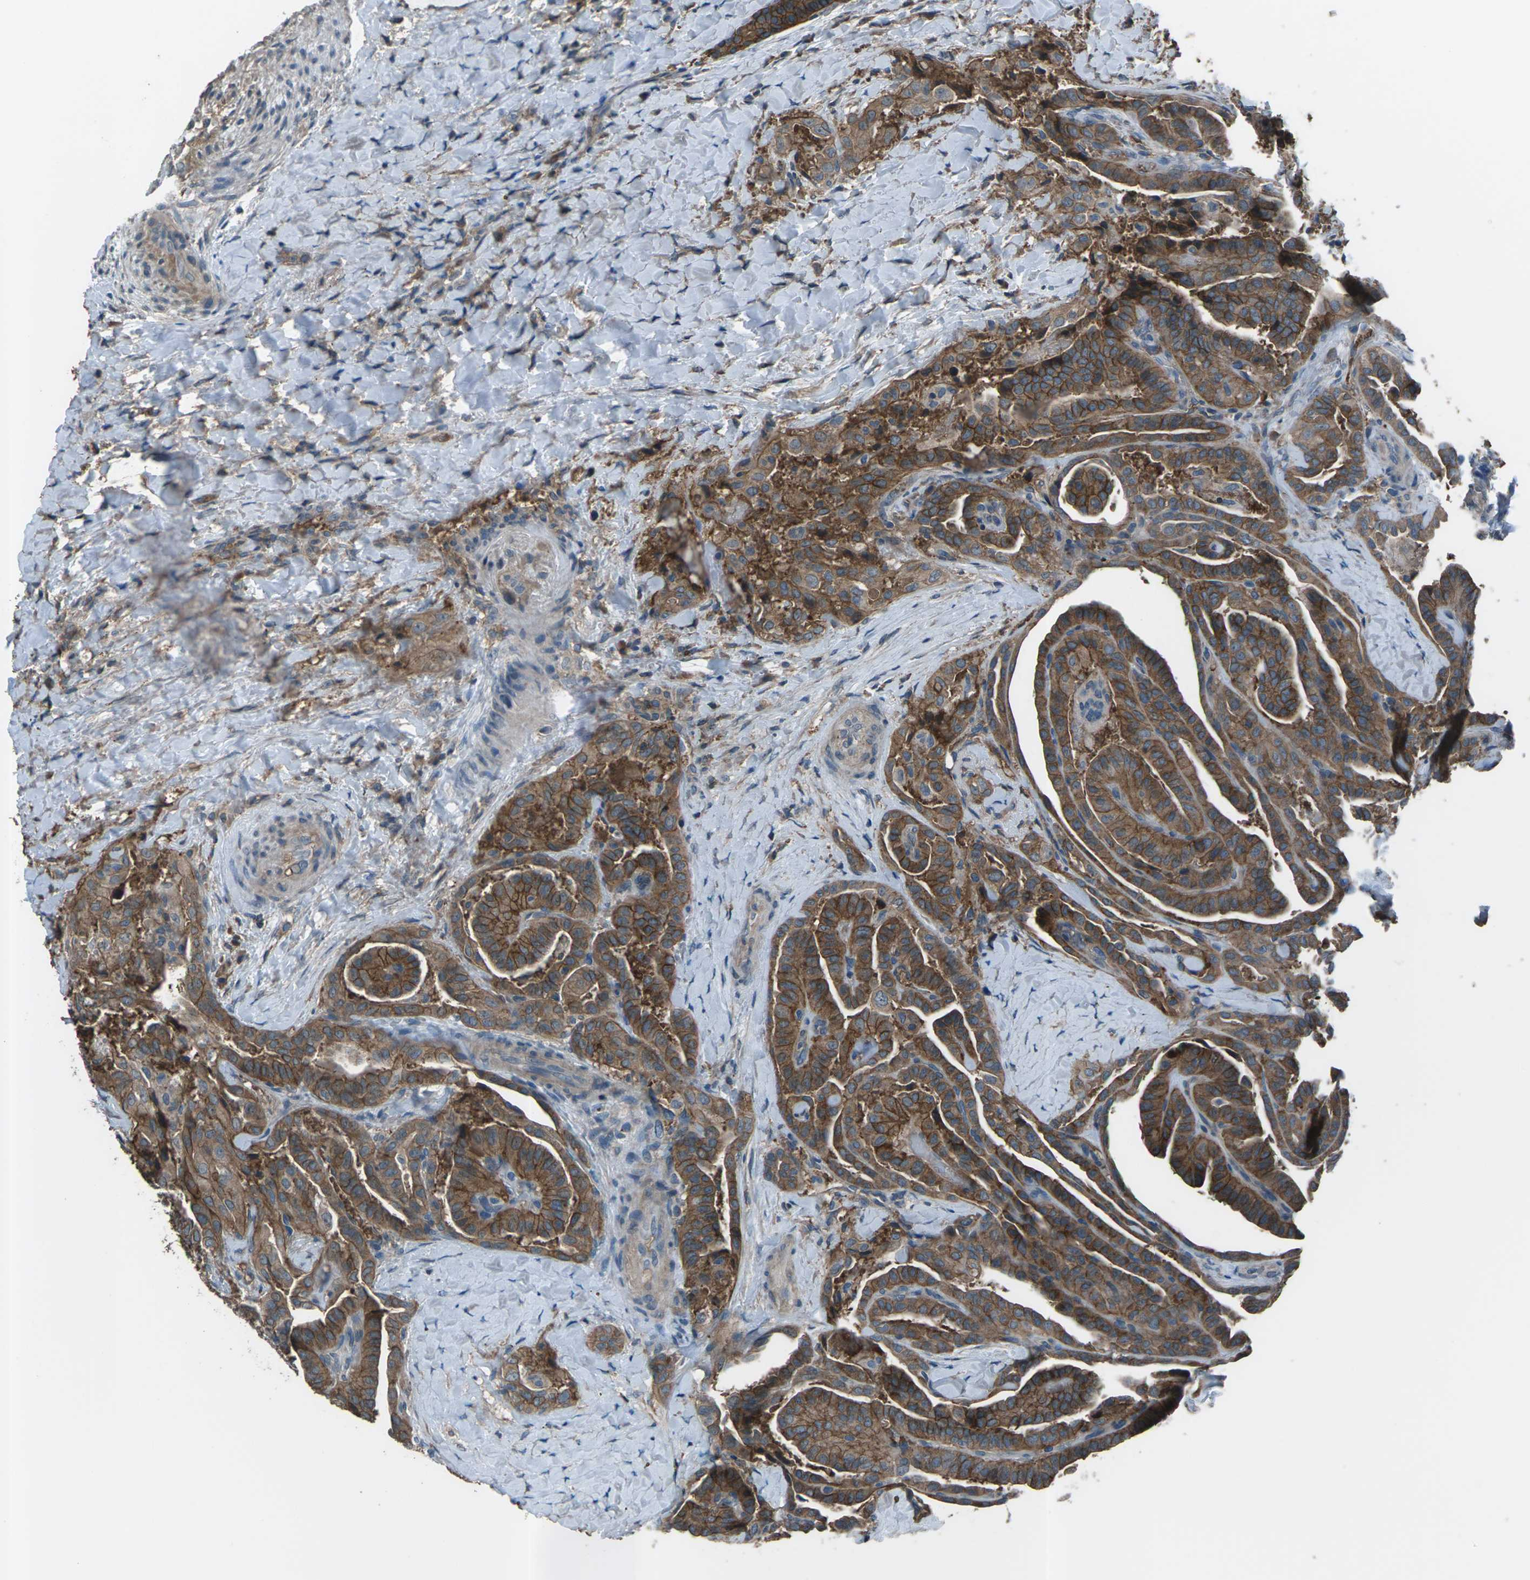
{"staining": {"intensity": "moderate", "quantity": ">75%", "location": "cytoplasmic/membranous"}, "tissue": "thyroid cancer", "cell_type": "Tumor cells", "image_type": "cancer", "snomed": [{"axis": "morphology", "description": "Papillary adenocarcinoma, NOS"}, {"axis": "topography", "description": "Thyroid gland"}], "caption": "Immunohistochemical staining of human papillary adenocarcinoma (thyroid) exhibits moderate cytoplasmic/membranous protein staining in about >75% of tumor cells.", "gene": "CMTM4", "patient": {"sex": "male", "age": 77}}